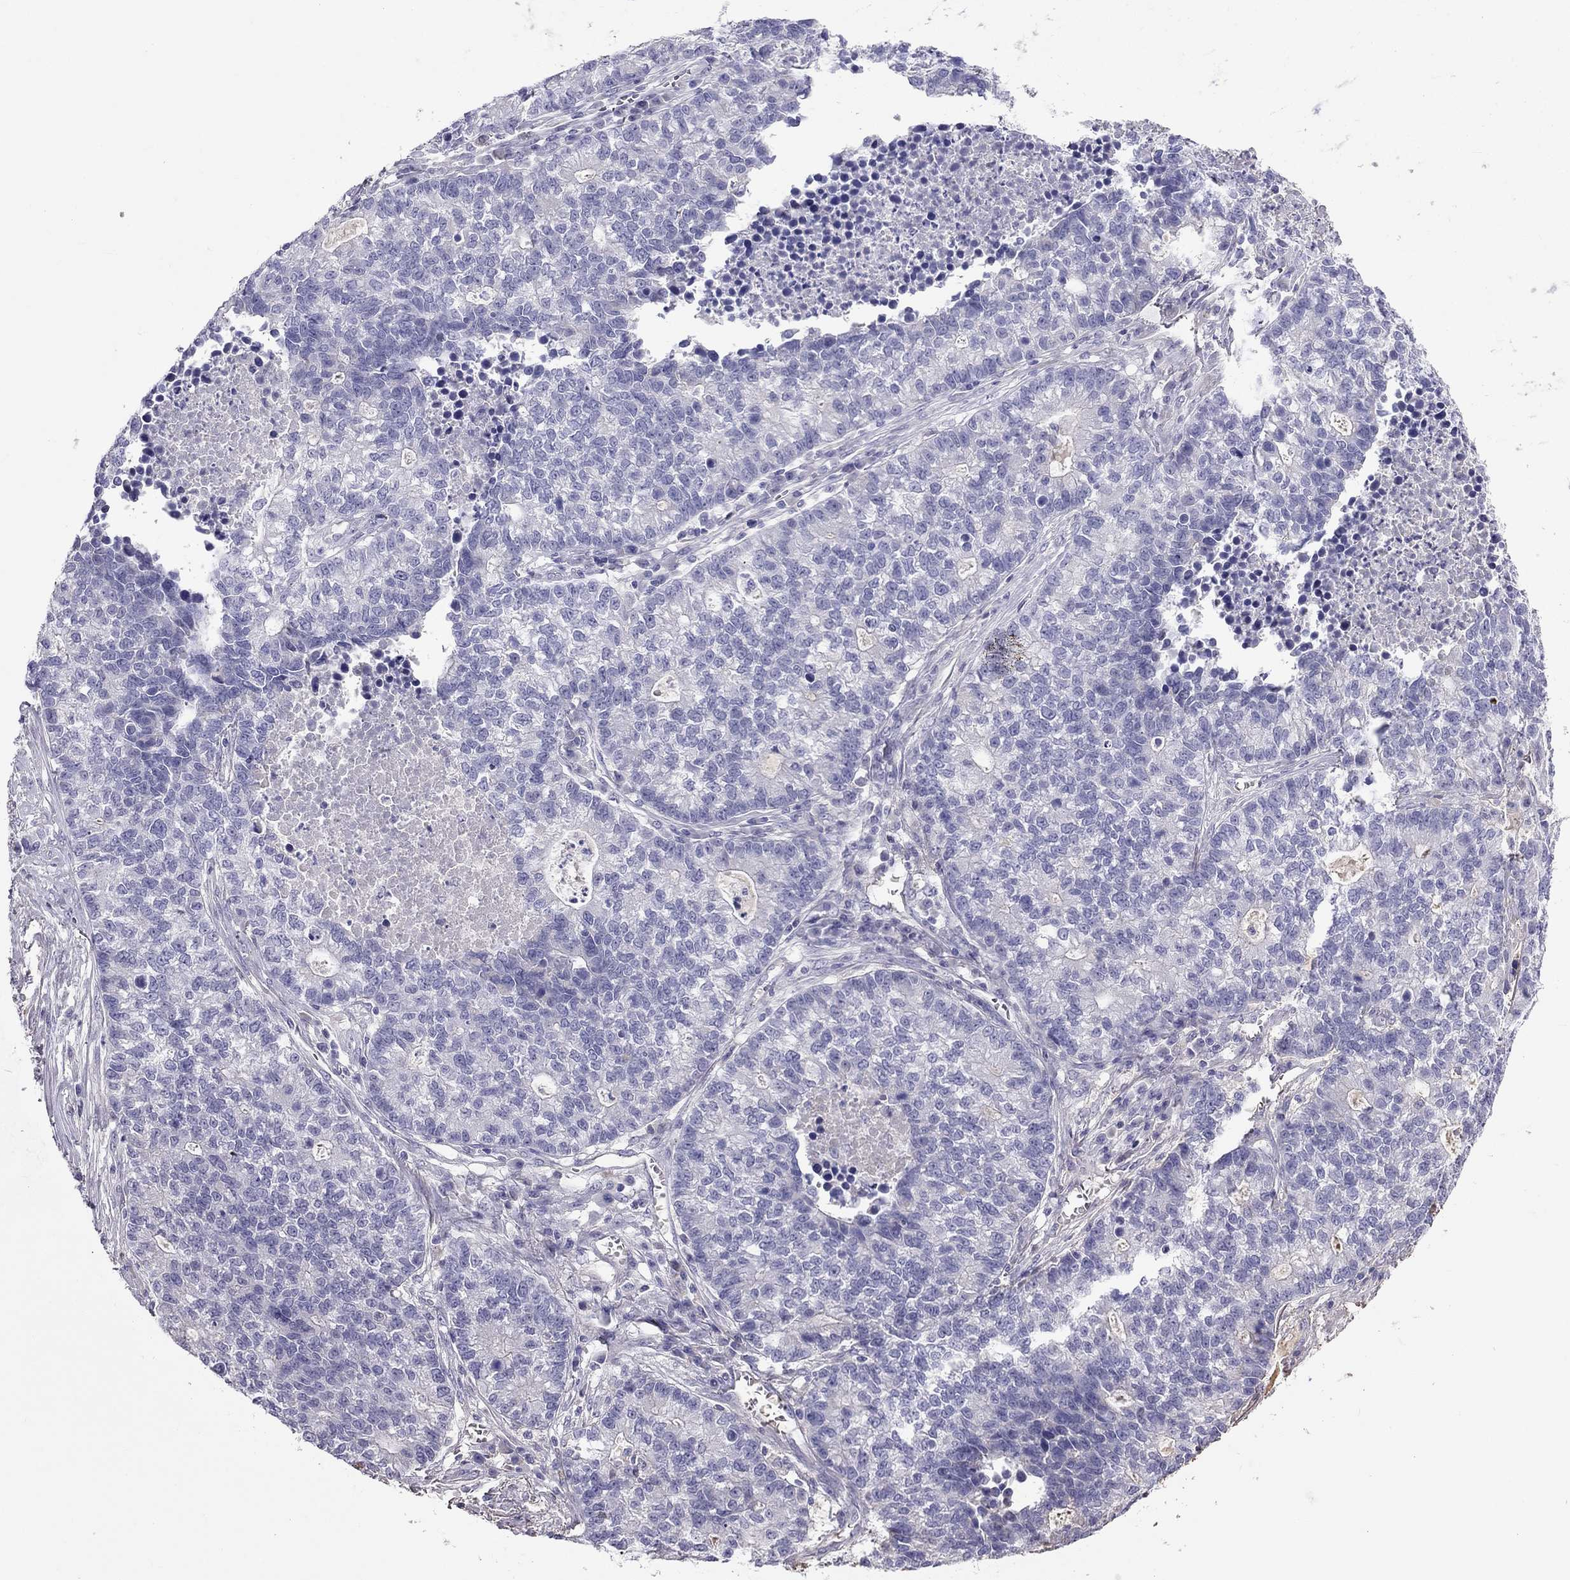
{"staining": {"intensity": "negative", "quantity": "none", "location": "none"}, "tissue": "lung cancer", "cell_type": "Tumor cells", "image_type": "cancer", "snomed": [{"axis": "morphology", "description": "Adenocarcinoma, NOS"}, {"axis": "topography", "description": "Lung"}], "caption": "Immunohistochemistry (IHC) image of human adenocarcinoma (lung) stained for a protein (brown), which reveals no staining in tumor cells.", "gene": "TBC1D21", "patient": {"sex": "male", "age": 57}}